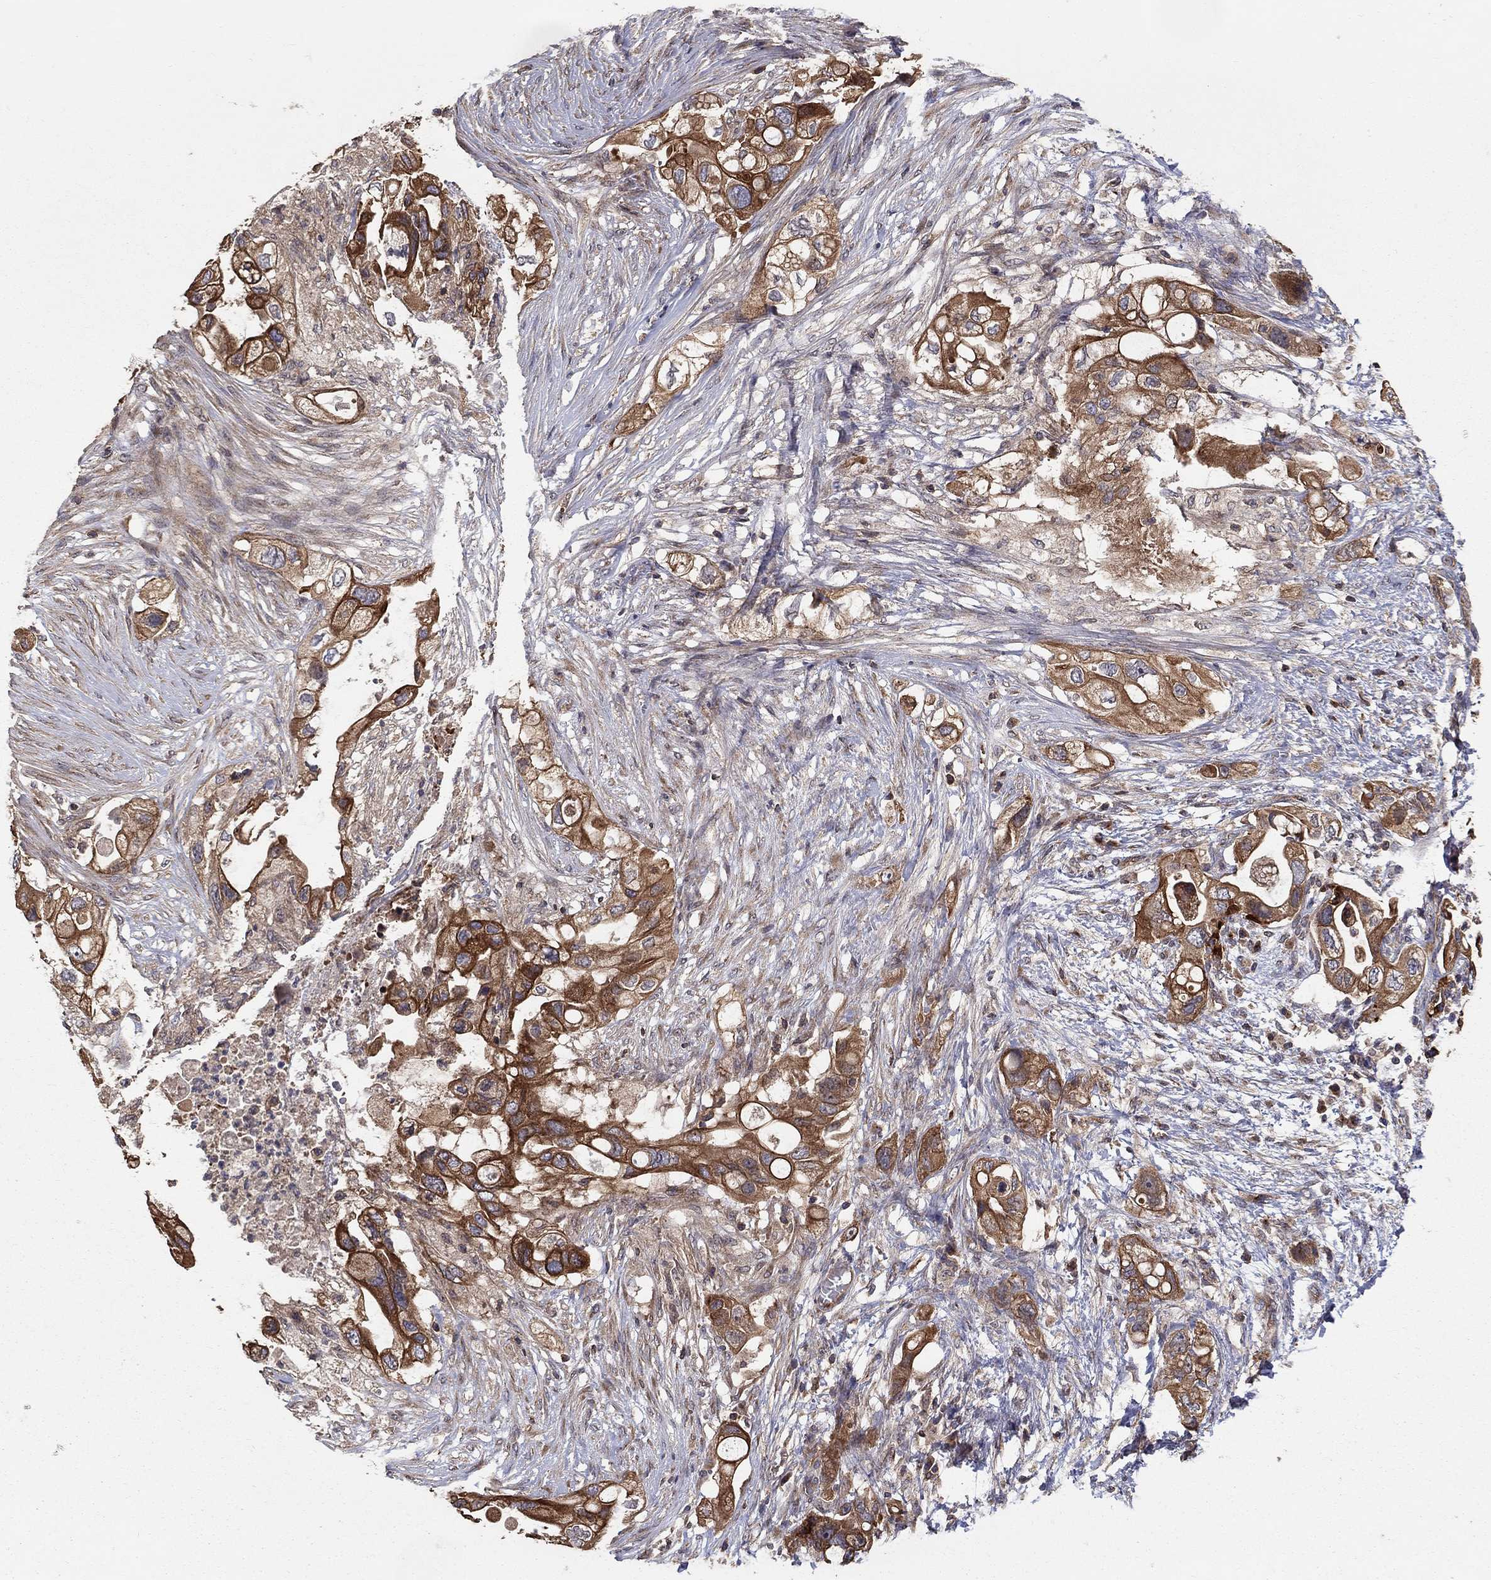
{"staining": {"intensity": "strong", "quantity": ">75%", "location": "cytoplasmic/membranous"}, "tissue": "pancreatic cancer", "cell_type": "Tumor cells", "image_type": "cancer", "snomed": [{"axis": "morphology", "description": "Adenocarcinoma, NOS"}, {"axis": "topography", "description": "Pancreas"}], "caption": "A high amount of strong cytoplasmic/membranous expression is identified in approximately >75% of tumor cells in pancreatic adenocarcinoma tissue.", "gene": "BMERB1", "patient": {"sex": "female", "age": 72}}